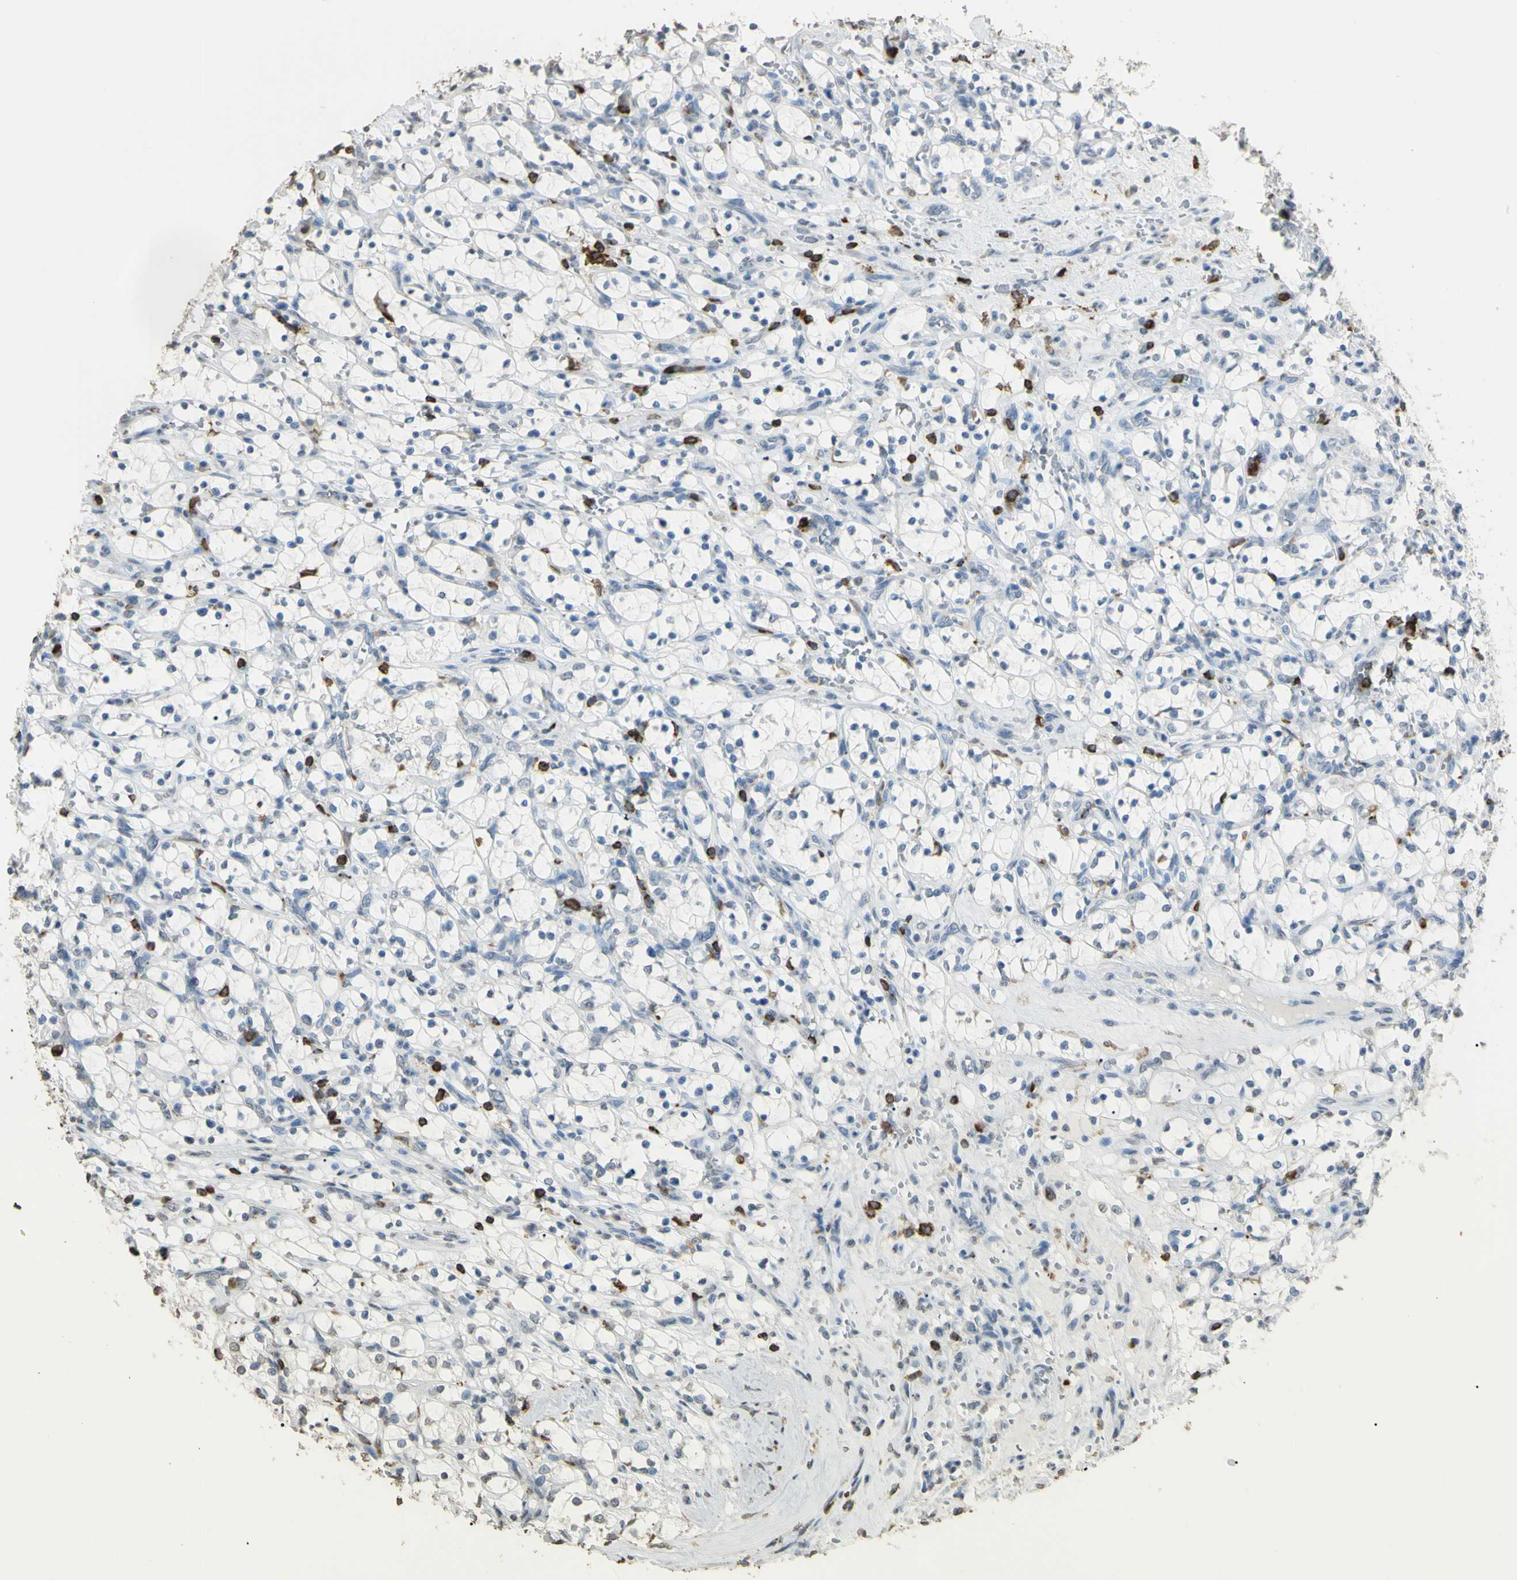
{"staining": {"intensity": "negative", "quantity": "none", "location": "none"}, "tissue": "renal cancer", "cell_type": "Tumor cells", "image_type": "cancer", "snomed": [{"axis": "morphology", "description": "Adenocarcinoma, NOS"}, {"axis": "topography", "description": "Kidney"}], "caption": "Protein analysis of adenocarcinoma (renal) reveals no significant staining in tumor cells.", "gene": "PSTPIP1", "patient": {"sex": "female", "age": 69}}